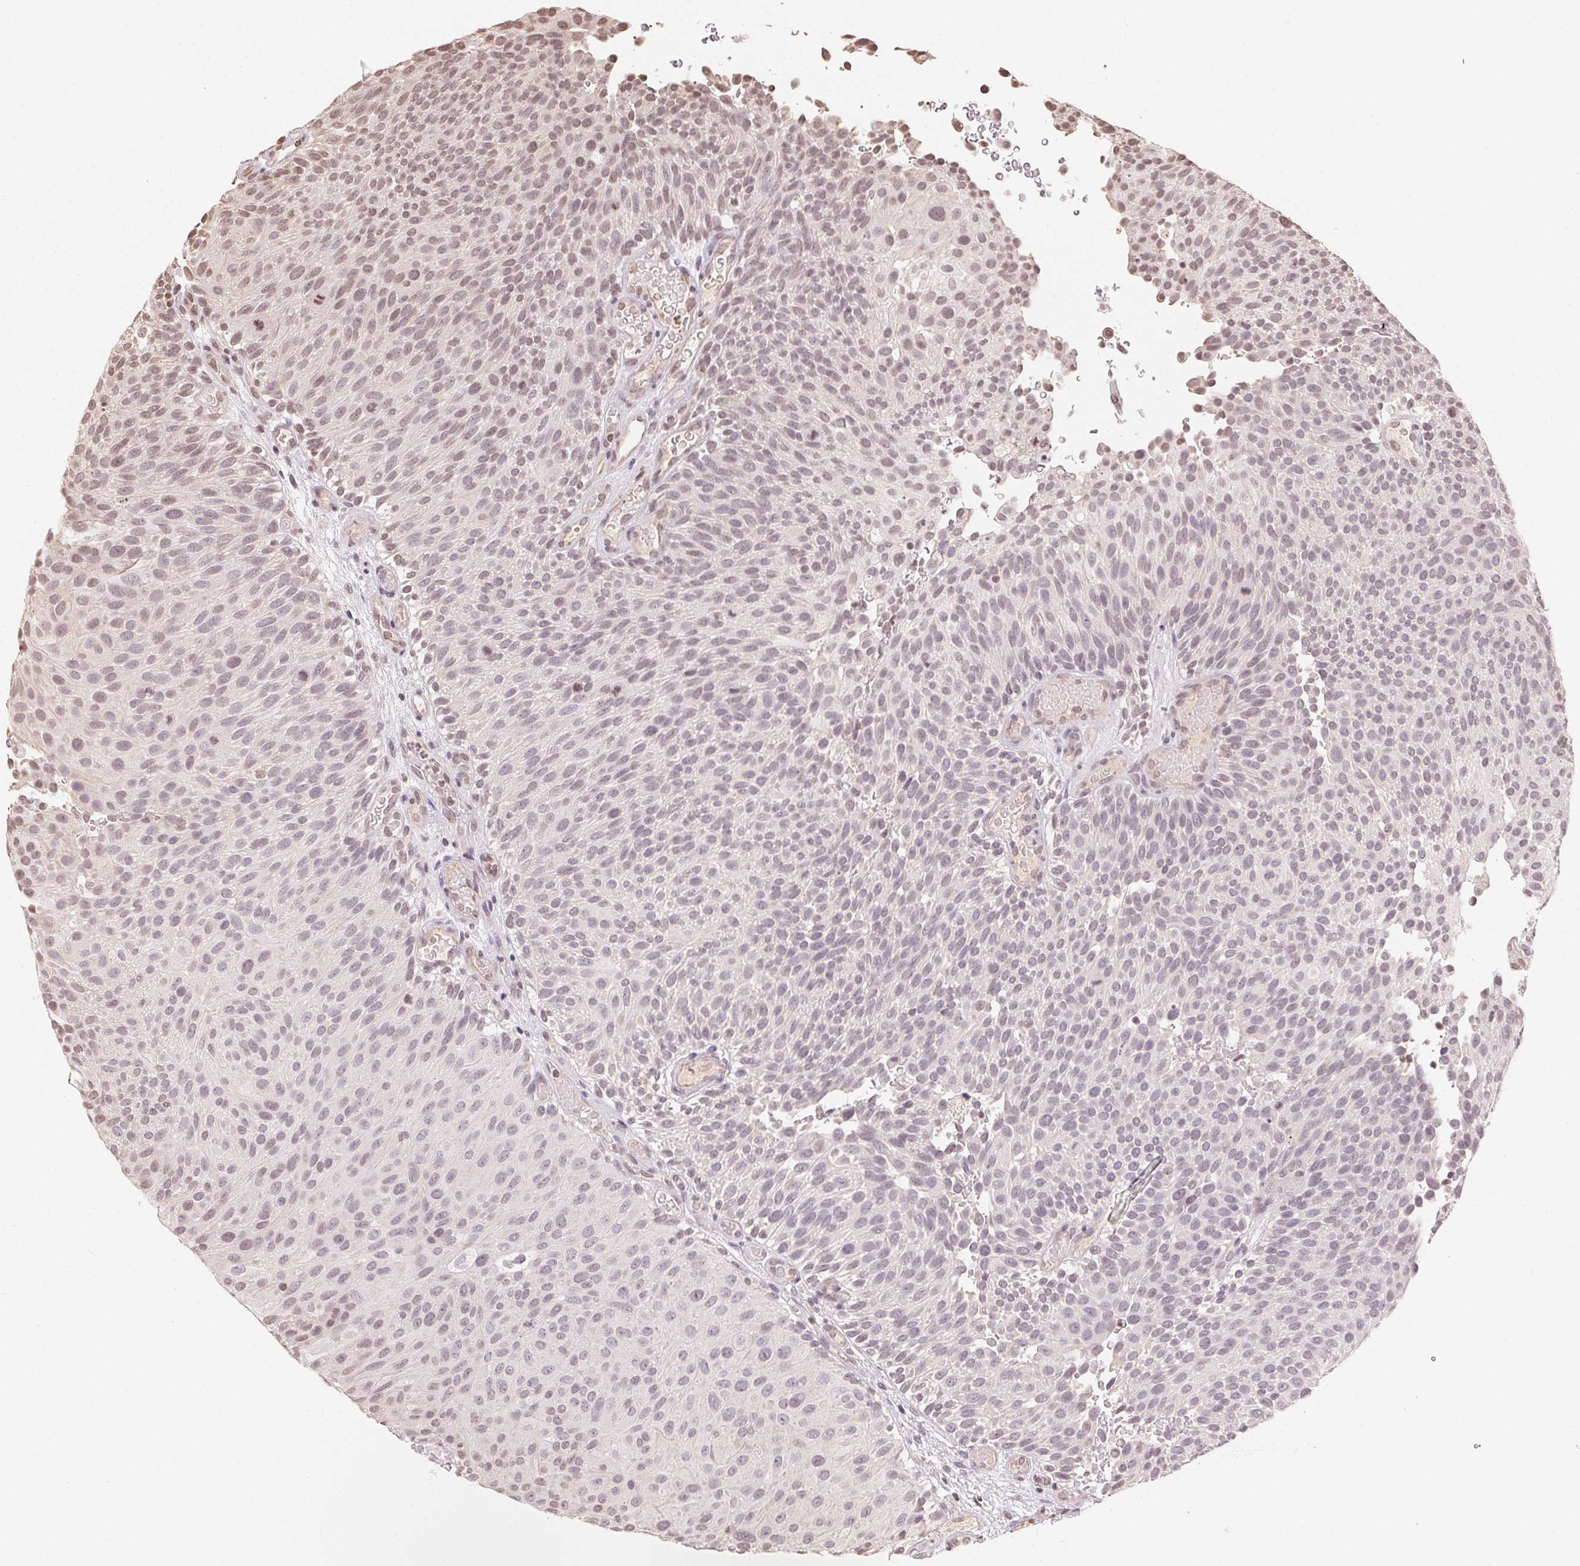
{"staining": {"intensity": "weak", "quantity": "25%-75%", "location": "nuclear"}, "tissue": "urothelial cancer", "cell_type": "Tumor cells", "image_type": "cancer", "snomed": [{"axis": "morphology", "description": "Urothelial carcinoma, Low grade"}, {"axis": "topography", "description": "Urinary bladder"}], "caption": "A brown stain labels weak nuclear expression of a protein in urothelial cancer tumor cells.", "gene": "TBP", "patient": {"sex": "male", "age": 78}}